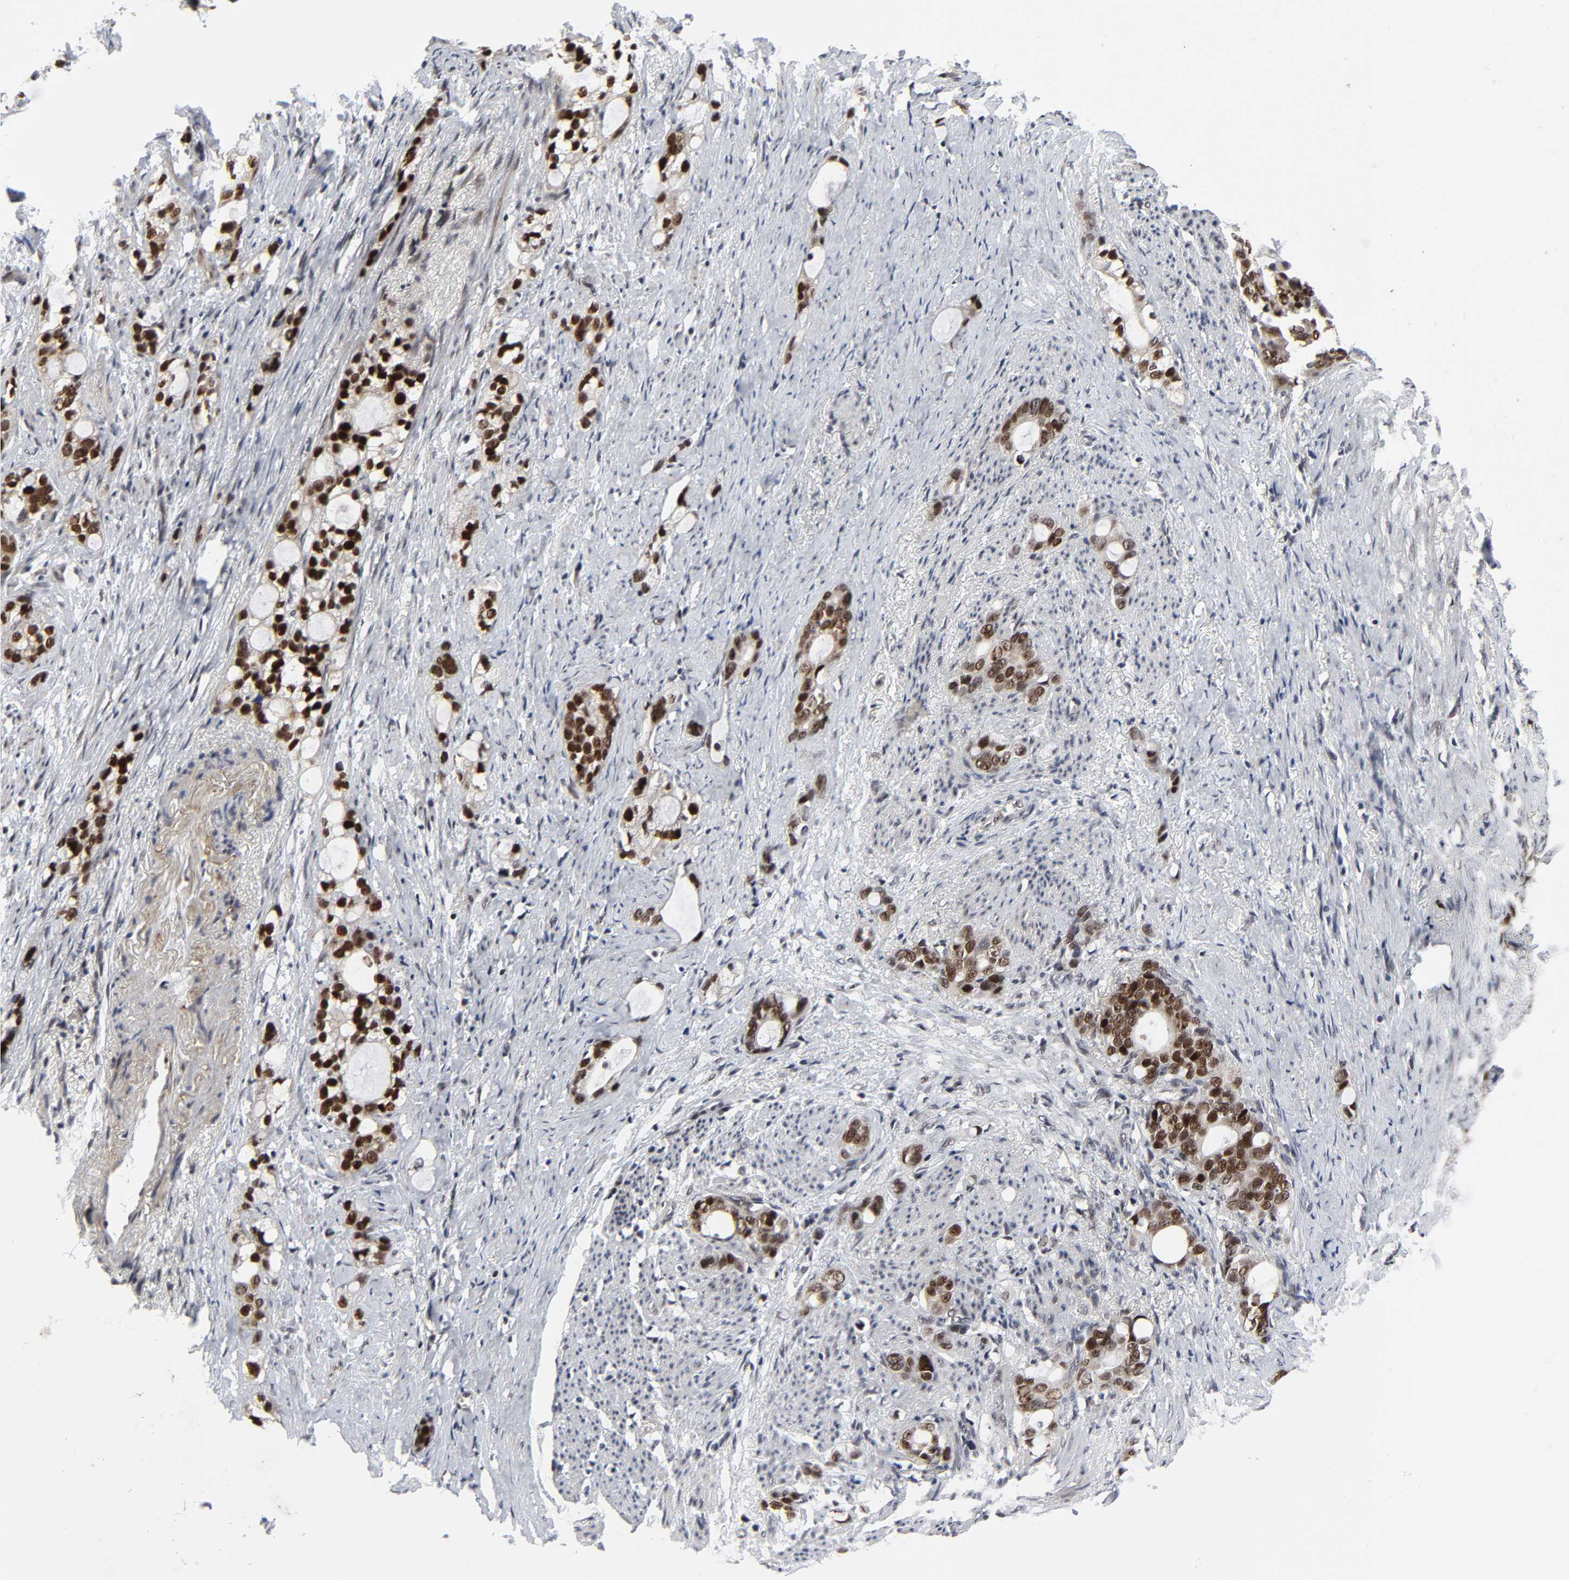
{"staining": {"intensity": "strong", "quantity": ">75%", "location": "nuclear"}, "tissue": "stomach cancer", "cell_type": "Tumor cells", "image_type": "cancer", "snomed": [{"axis": "morphology", "description": "Adenocarcinoma, NOS"}, {"axis": "topography", "description": "Stomach"}], "caption": "This is a histology image of immunohistochemistry staining of adenocarcinoma (stomach), which shows strong staining in the nuclear of tumor cells.", "gene": "ZKSCAN8", "patient": {"sex": "female", "age": 75}}